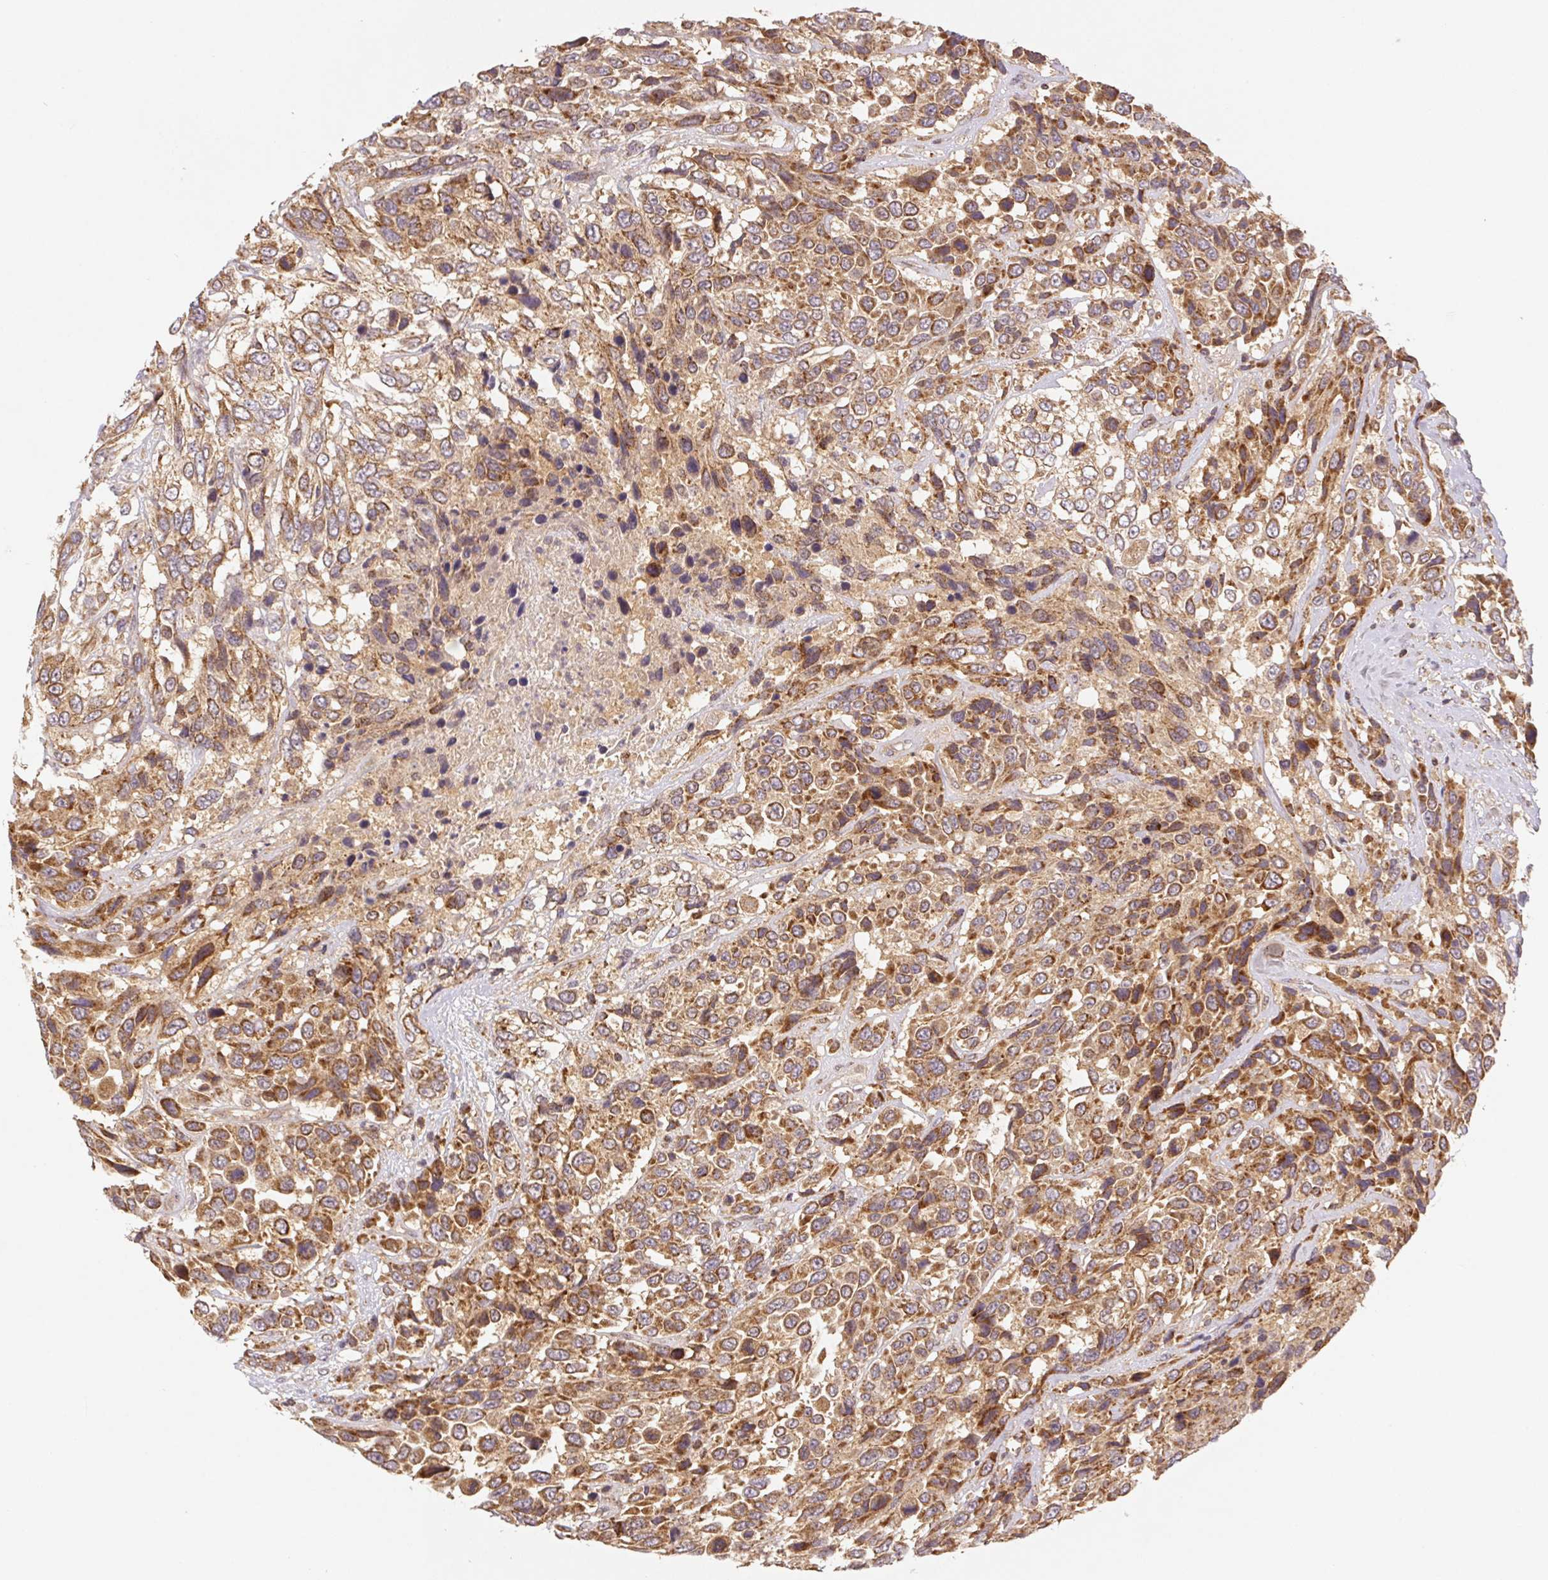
{"staining": {"intensity": "moderate", "quantity": ">75%", "location": "cytoplasmic/membranous"}, "tissue": "urothelial cancer", "cell_type": "Tumor cells", "image_type": "cancer", "snomed": [{"axis": "morphology", "description": "Urothelial carcinoma, High grade"}, {"axis": "topography", "description": "Urinary bladder"}], "caption": "Protein analysis of urothelial carcinoma (high-grade) tissue displays moderate cytoplasmic/membranous staining in approximately >75% of tumor cells.", "gene": "MTHFD1", "patient": {"sex": "female", "age": 70}}